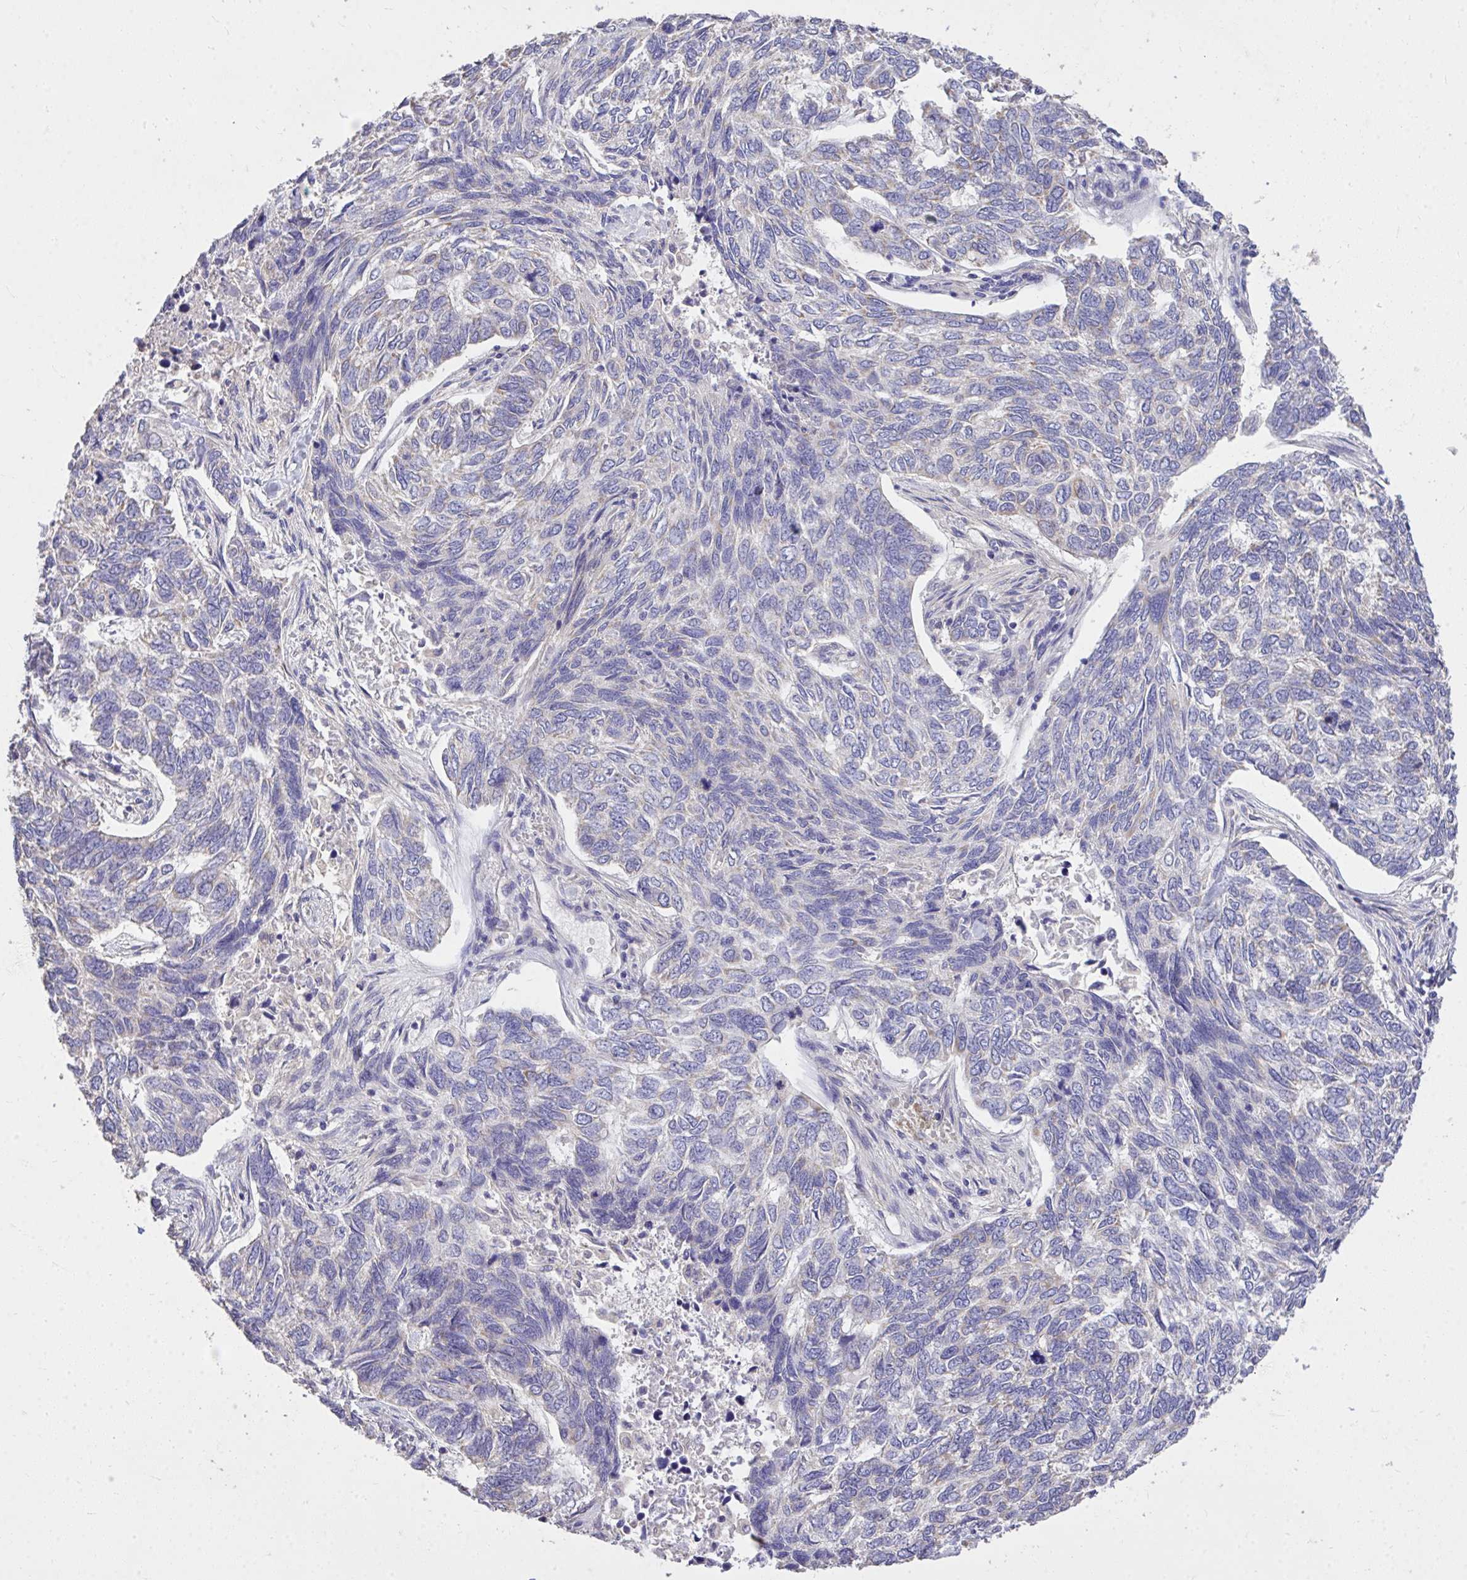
{"staining": {"intensity": "weak", "quantity": "<25%", "location": "cytoplasmic/membranous"}, "tissue": "skin cancer", "cell_type": "Tumor cells", "image_type": "cancer", "snomed": [{"axis": "morphology", "description": "Basal cell carcinoma"}, {"axis": "topography", "description": "Skin"}], "caption": "DAB (3,3'-diaminobenzidine) immunohistochemical staining of skin cancer (basal cell carcinoma) displays no significant expression in tumor cells.", "gene": "MPC2", "patient": {"sex": "female", "age": 65}}